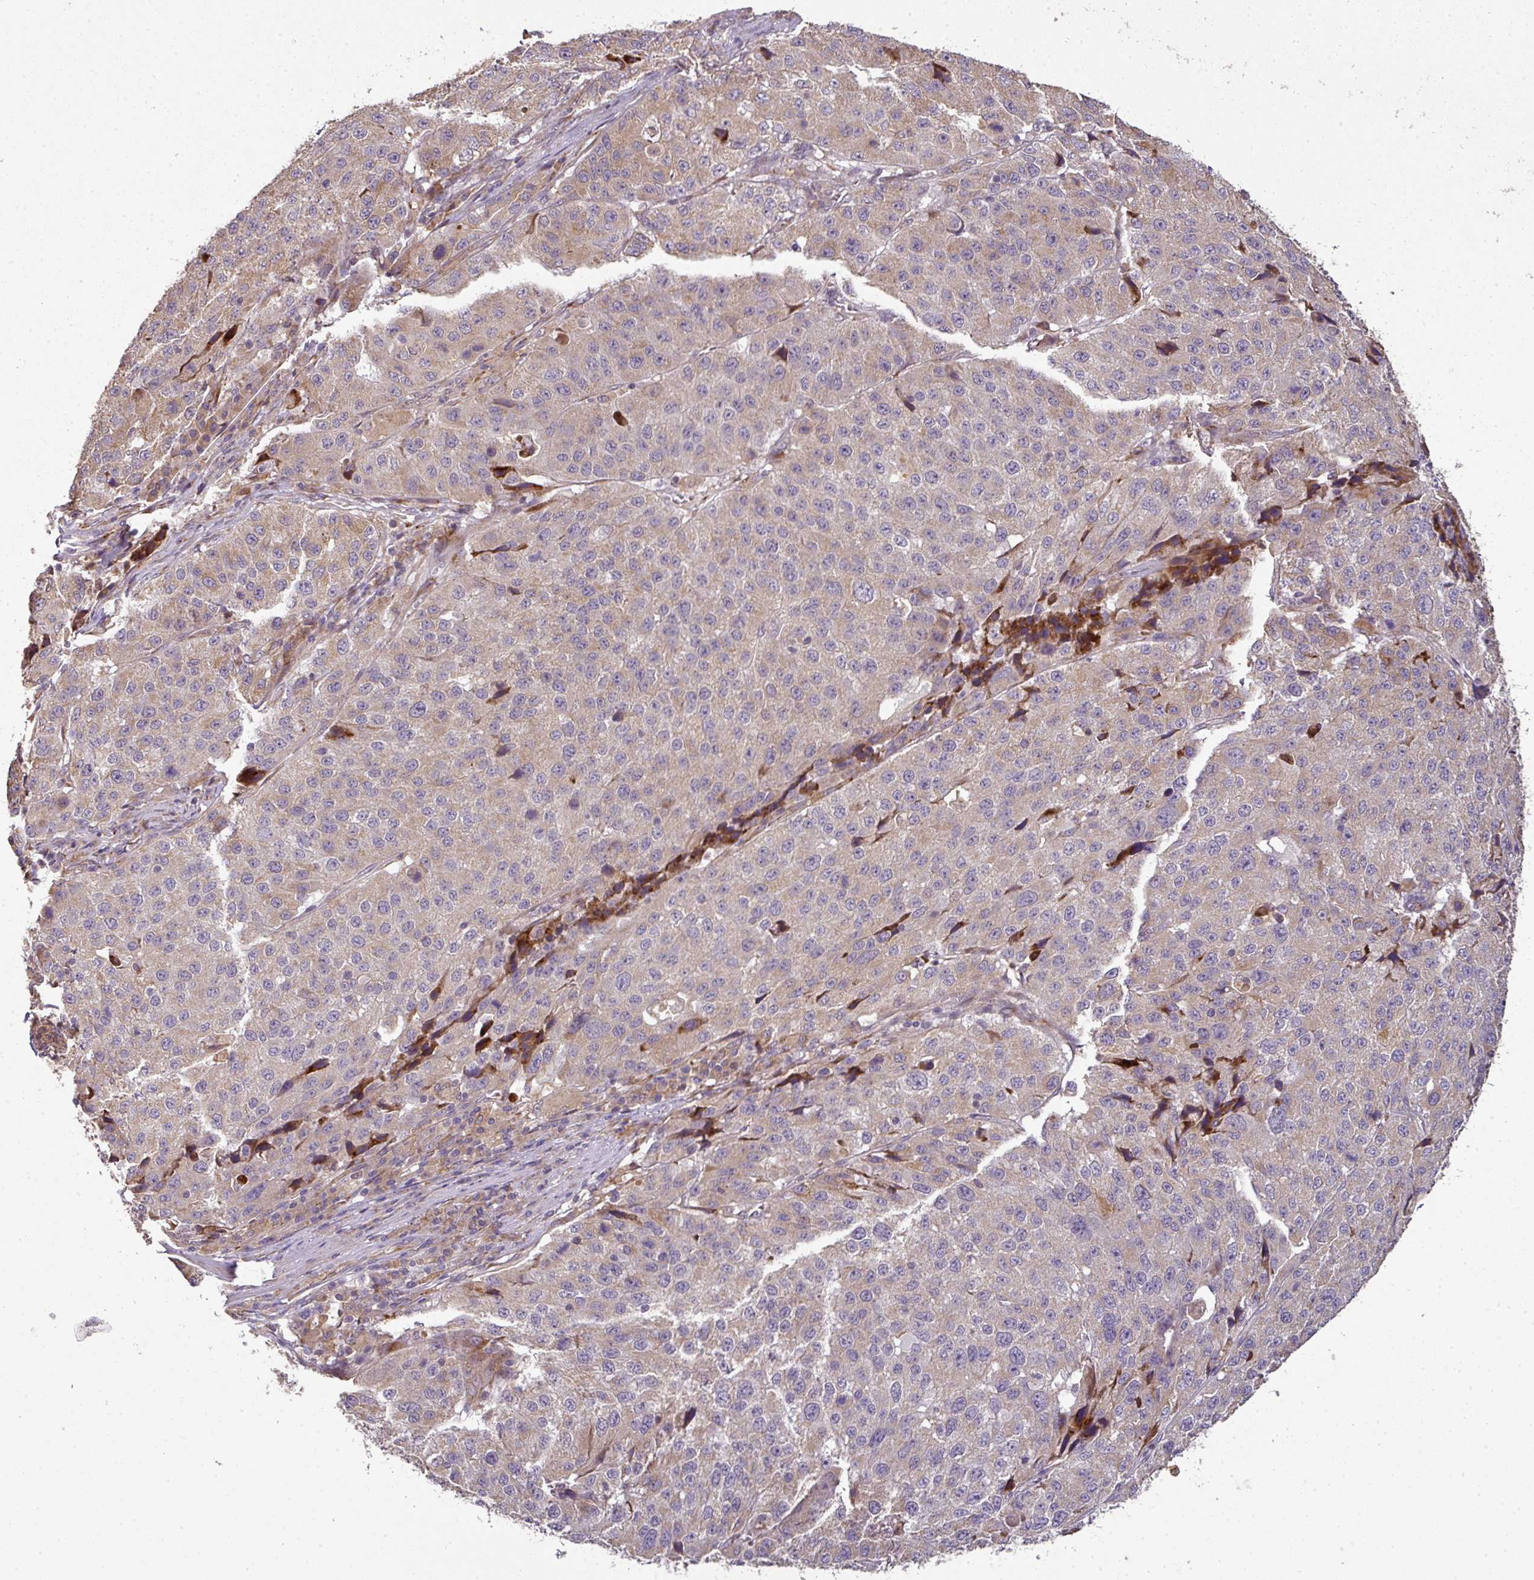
{"staining": {"intensity": "weak", "quantity": "25%-75%", "location": "cytoplasmic/membranous"}, "tissue": "stomach cancer", "cell_type": "Tumor cells", "image_type": "cancer", "snomed": [{"axis": "morphology", "description": "Adenocarcinoma, NOS"}, {"axis": "topography", "description": "Stomach"}], "caption": "Tumor cells show weak cytoplasmic/membranous positivity in approximately 25%-75% of cells in stomach cancer (adenocarcinoma). (DAB IHC with brightfield microscopy, high magnification).", "gene": "SPCS3", "patient": {"sex": "male", "age": 71}}